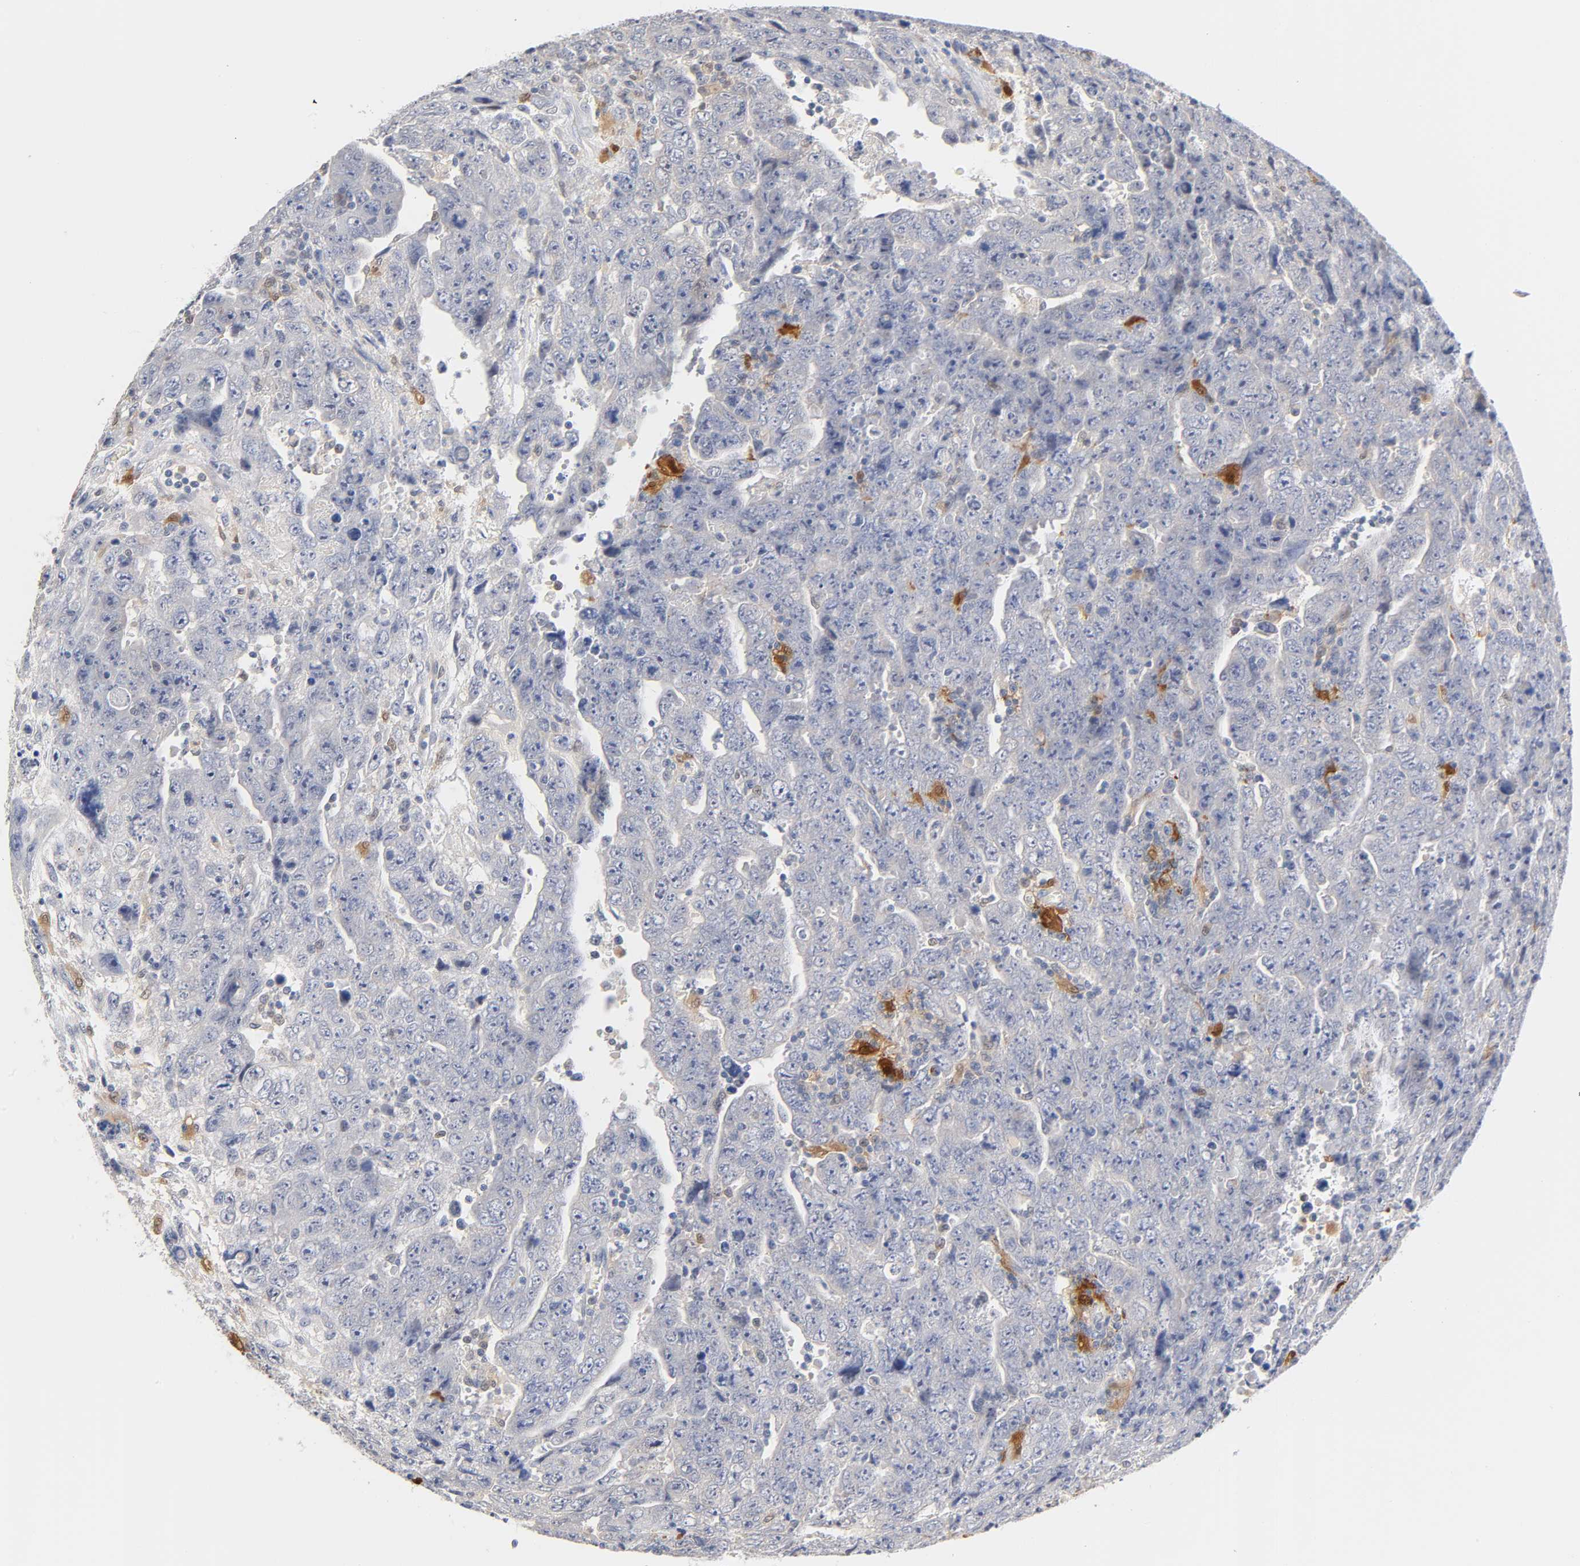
{"staining": {"intensity": "negative", "quantity": "none", "location": "none"}, "tissue": "testis cancer", "cell_type": "Tumor cells", "image_type": "cancer", "snomed": [{"axis": "morphology", "description": "Carcinoma, Embryonal, NOS"}, {"axis": "topography", "description": "Testis"}], "caption": "Image shows no significant protein staining in tumor cells of testis cancer (embryonal carcinoma).", "gene": "IL18", "patient": {"sex": "male", "age": 28}}